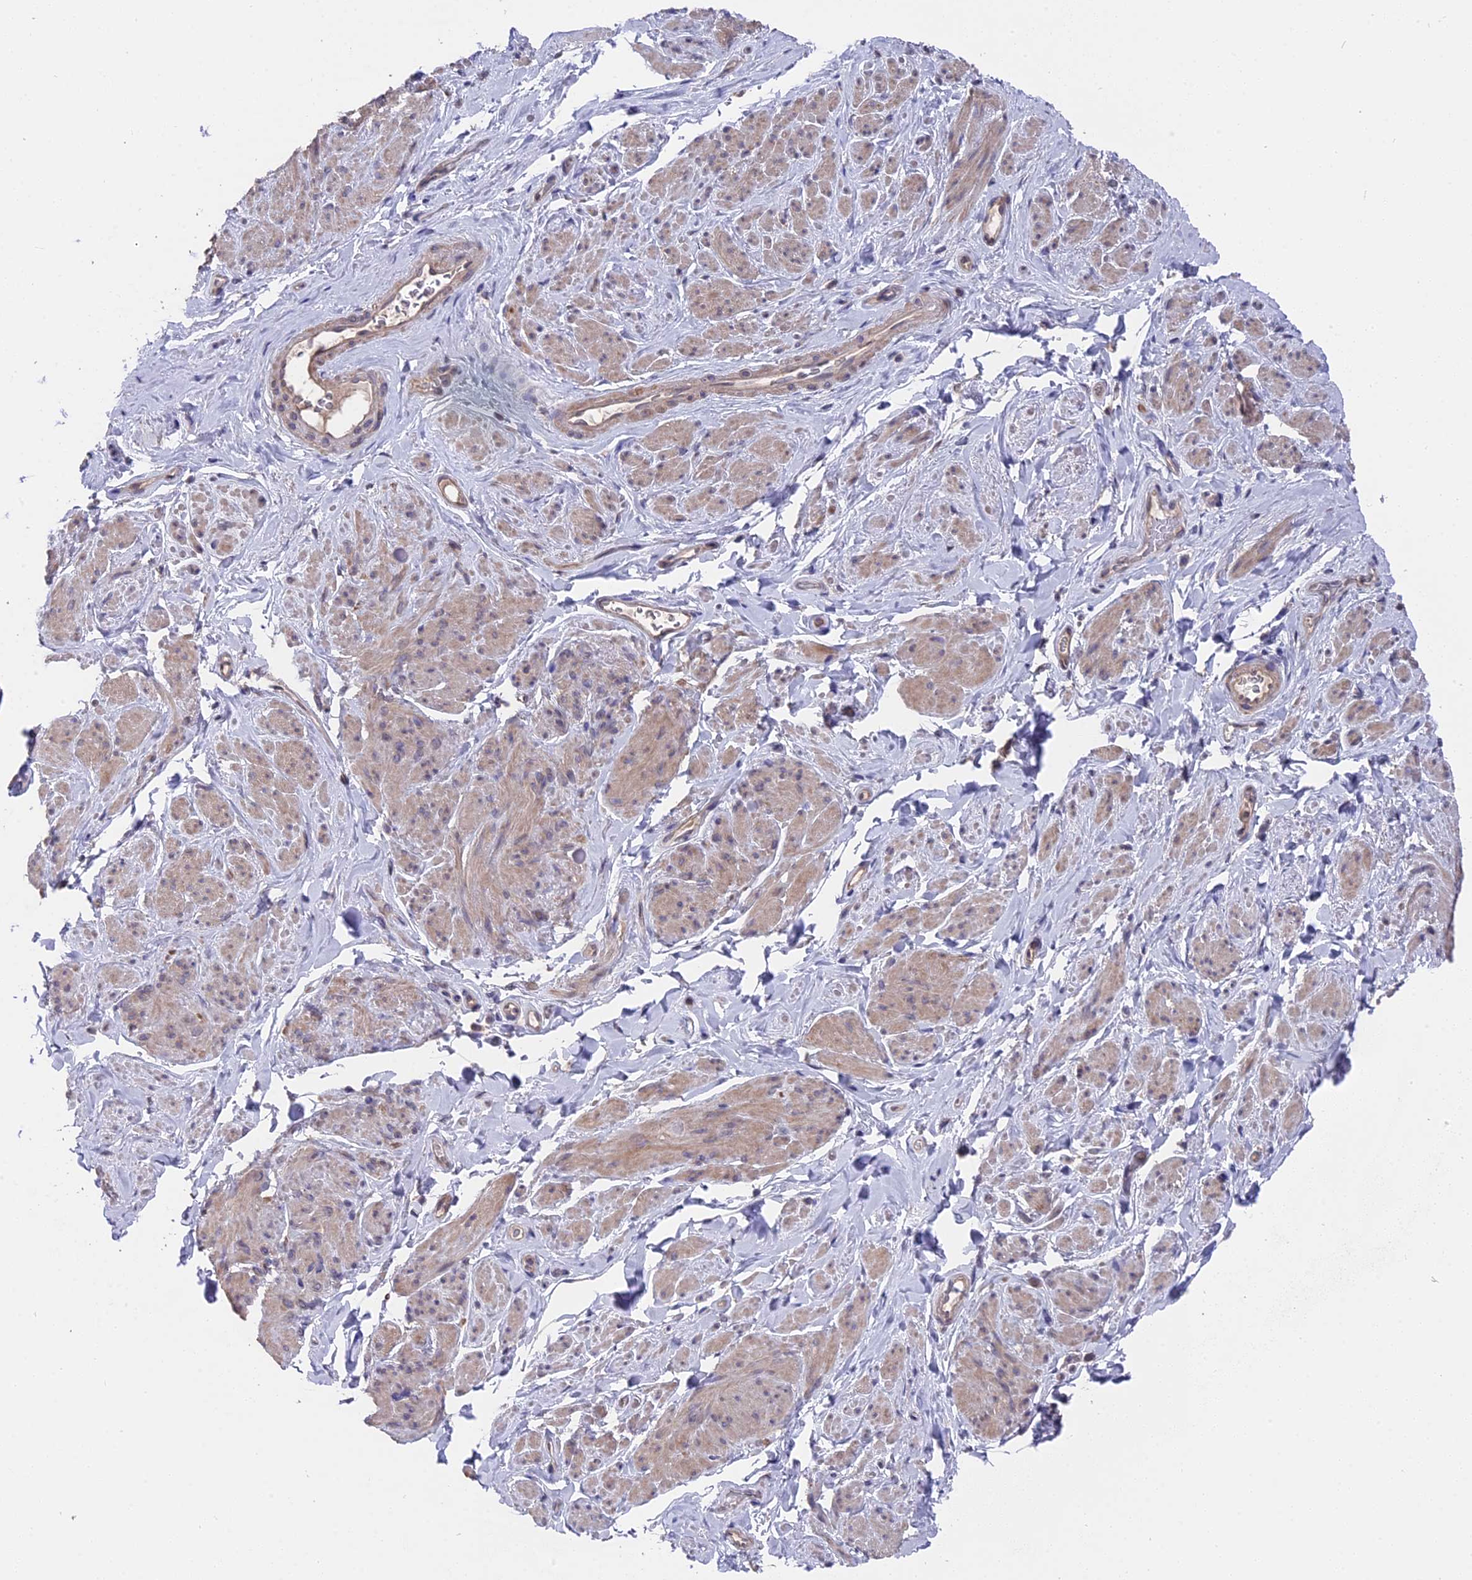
{"staining": {"intensity": "weak", "quantity": "25%-75%", "location": "cytoplasmic/membranous"}, "tissue": "smooth muscle", "cell_type": "Smooth muscle cells", "image_type": "normal", "snomed": [{"axis": "morphology", "description": "Normal tissue, NOS"}, {"axis": "topography", "description": "Smooth muscle"}, {"axis": "topography", "description": "Peripheral nerve tissue"}], "caption": "This is a photomicrograph of IHC staining of normal smooth muscle, which shows weak staining in the cytoplasmic/membranous of smooth muscle cells.", "gene": "ZCCHC2", "patient": {"sex": "male", "age": 69}}